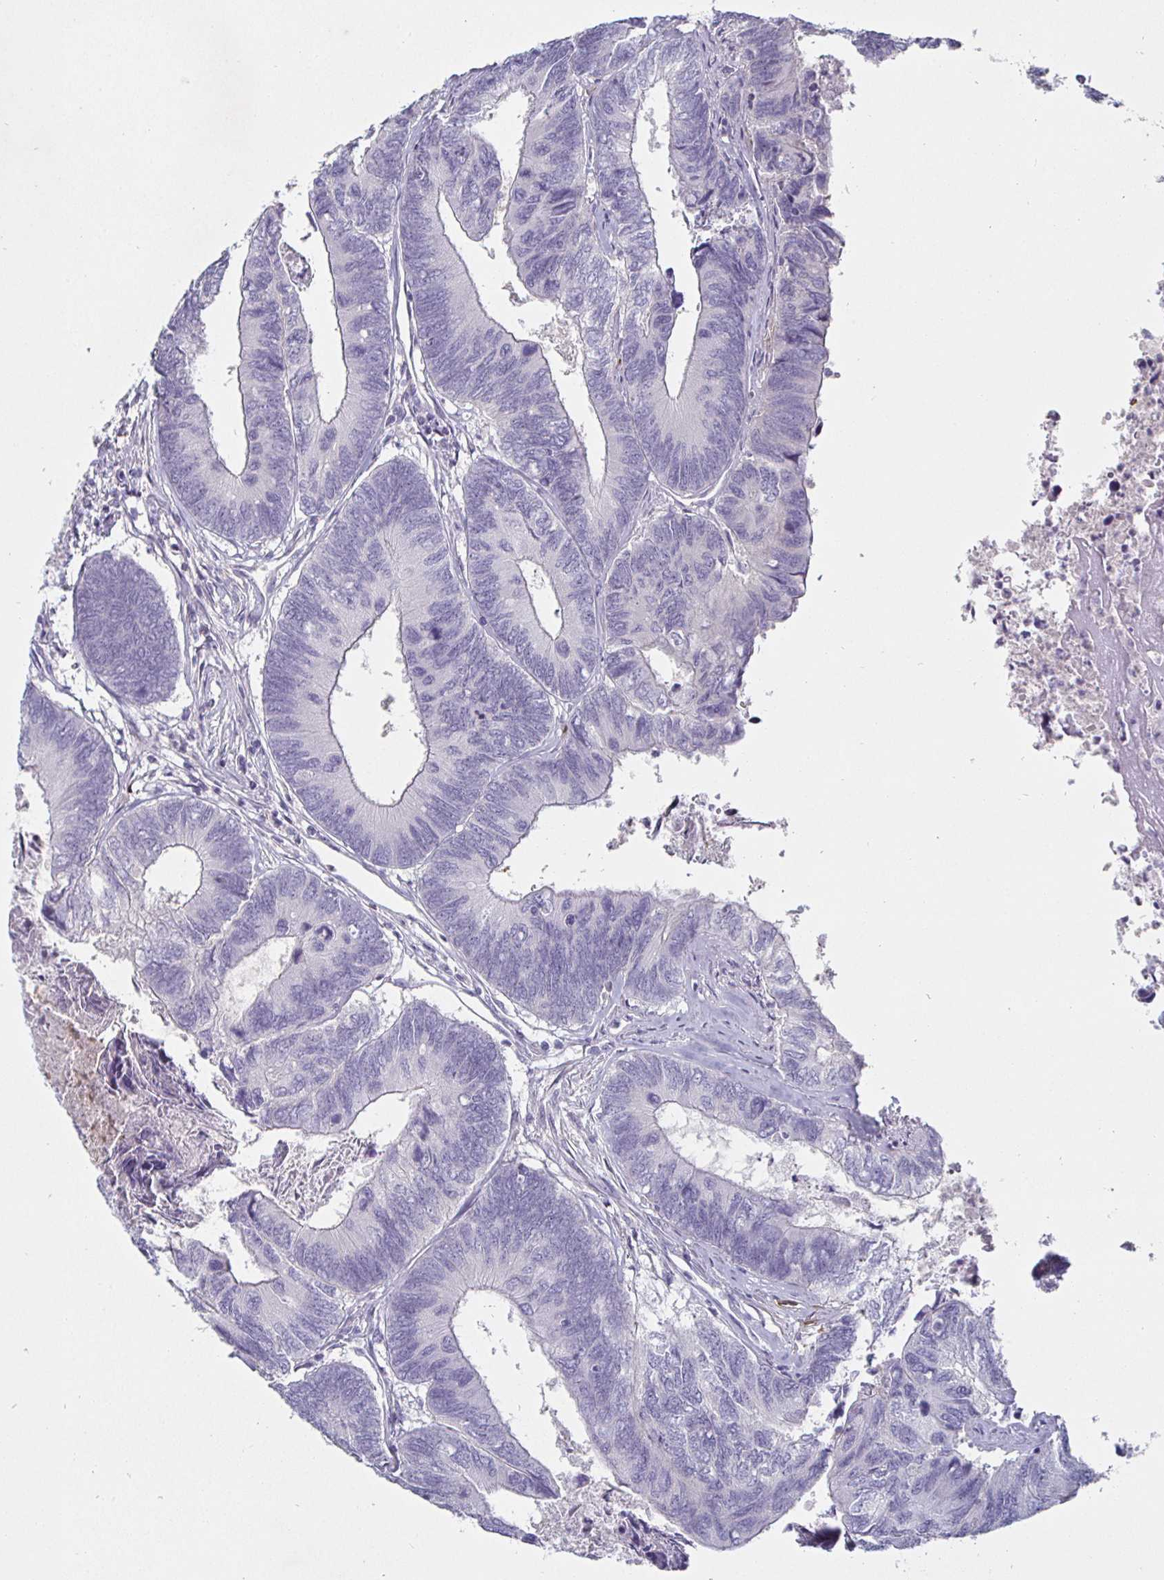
{"staining": {"intensity": "negative", "quantity": "none", "location": "none"}, "tissue": "colorectal cancer", "cell_type": "Tumor cells", "image_type": "cancer", "snomed": [{"axis": "morphology", "description": "Adenocarcinoma, NOS"}, {"axis": "topography", "description": "Colon"}], "caption": "Immunohistochemistry (IHC) of colorectal adenocarcinoma demonstrates no staining in tumor cells.", "gene": "ENPP1", "patient": {"sex": "female", "age": 67}}